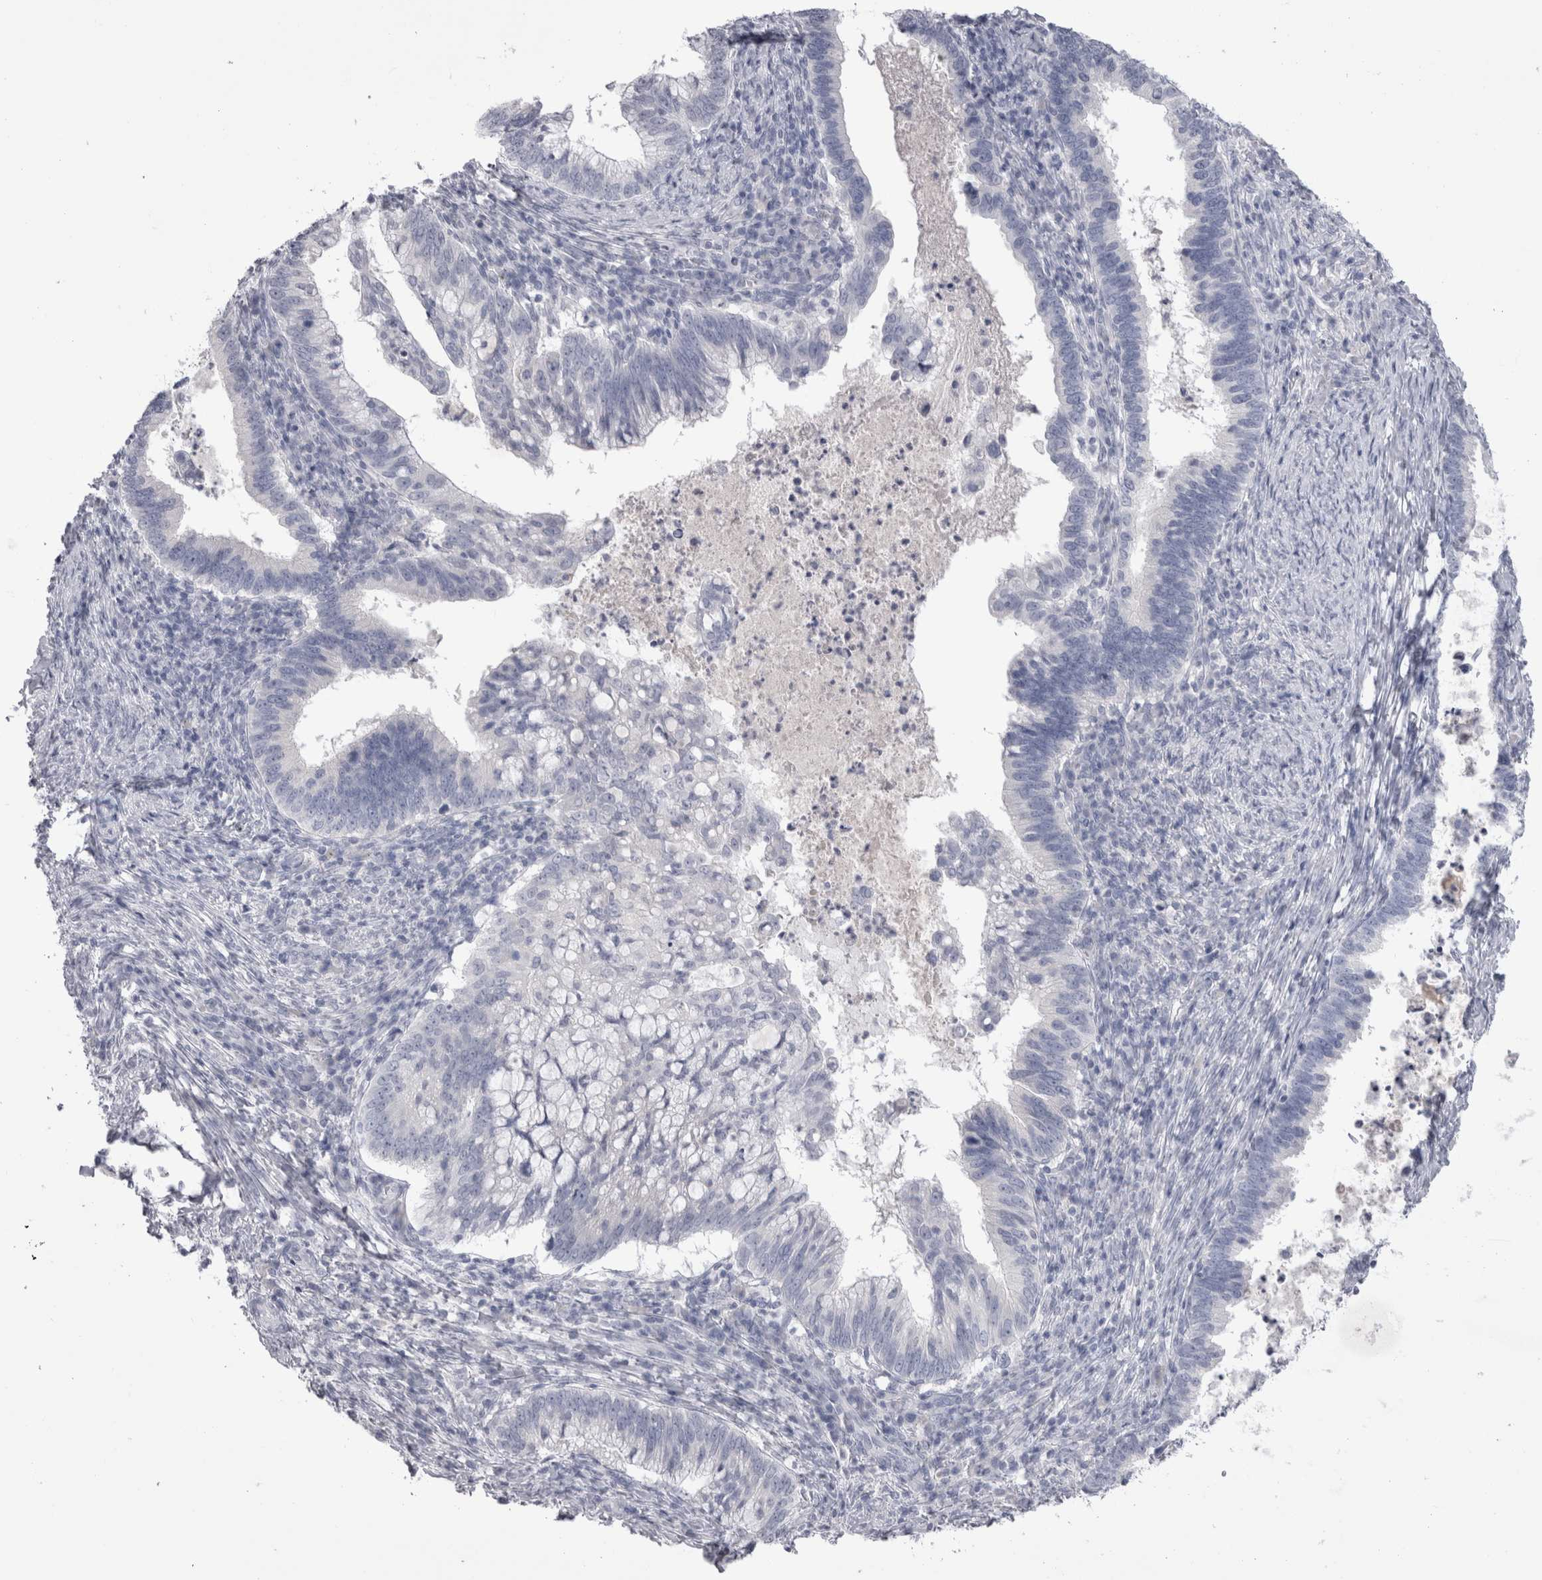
{"staining": {"intensity": "negative", "quantity": "none", "location": "none"}, "tissue": "cervical cancer", "cell_type": "Tumor cells", "image_type": "cancer", "snomed": [{"axis": "morphology", "description": "Adenocarcinoma, NOS"}, {"axis": "topography", "description": "Cervix"}], "caption": "Immunohistochemistry image of neoplastic tissue: human cervical cancer stained with DAB demonstrates no significant protein expression in tumor cells.", "gene": "ADAM2", "patient": {"sex": "female", "age": 36}}